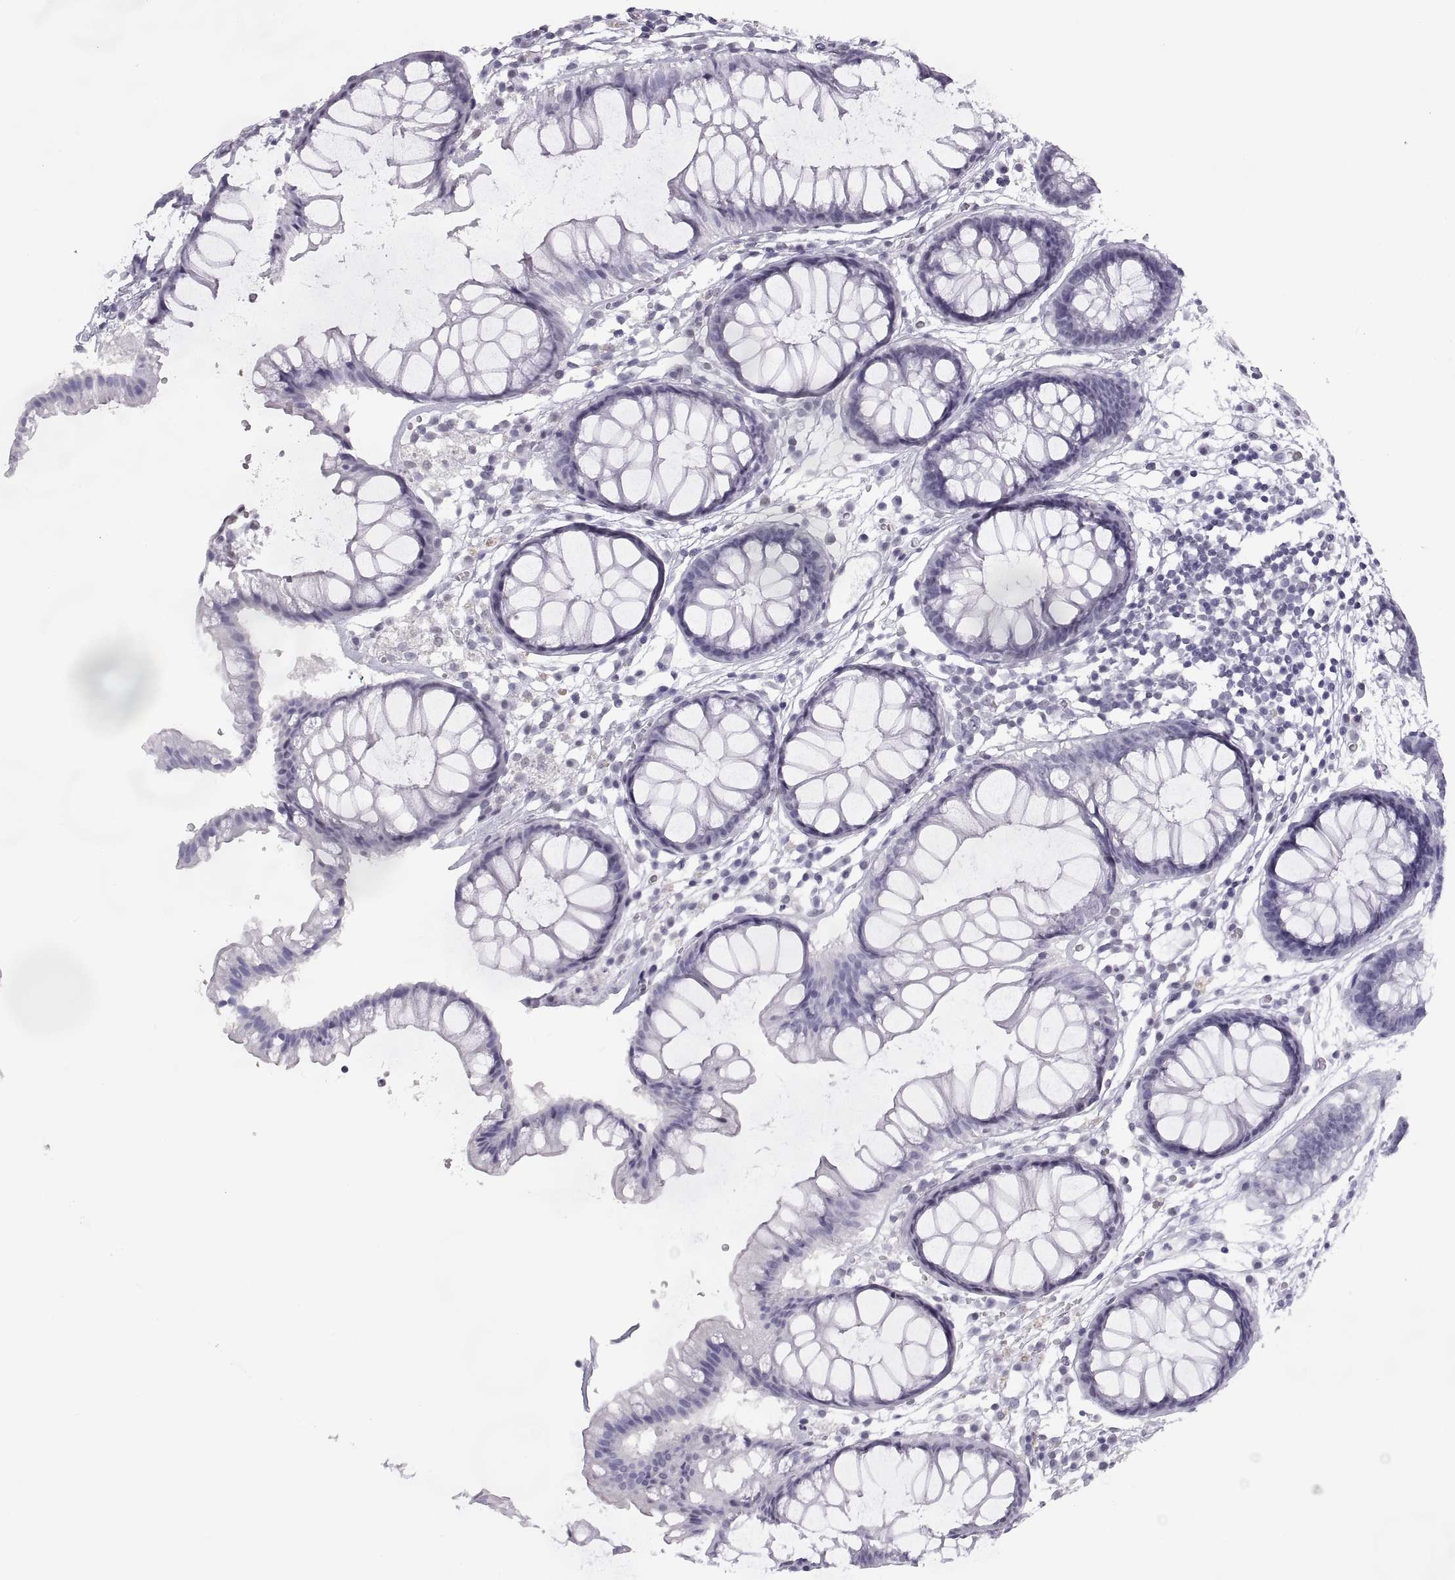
{"staining": {"intensity": "negative", "quantity": "none", "location": "none"}, "tissue": "colon", "cell_type": "Endothelial cells", "image_type": "normal", "snomed": [{"axis": "morphology", "description": "Normal tissue, NOS"}, {"axis": "morphology", "description": "Adenocarcinoma, NOS"}, {"axis": "topography", "description": "Colon"}], "caption": "A micrograph of colon stained for a protein shows no brown staining in endothelial cells. The staining is performed using DAB brown chromogen with nuclei counter-stained in using hematoxylin.", "gene": "CARTPT", "patient": {"sex": "male", "age": 65}}